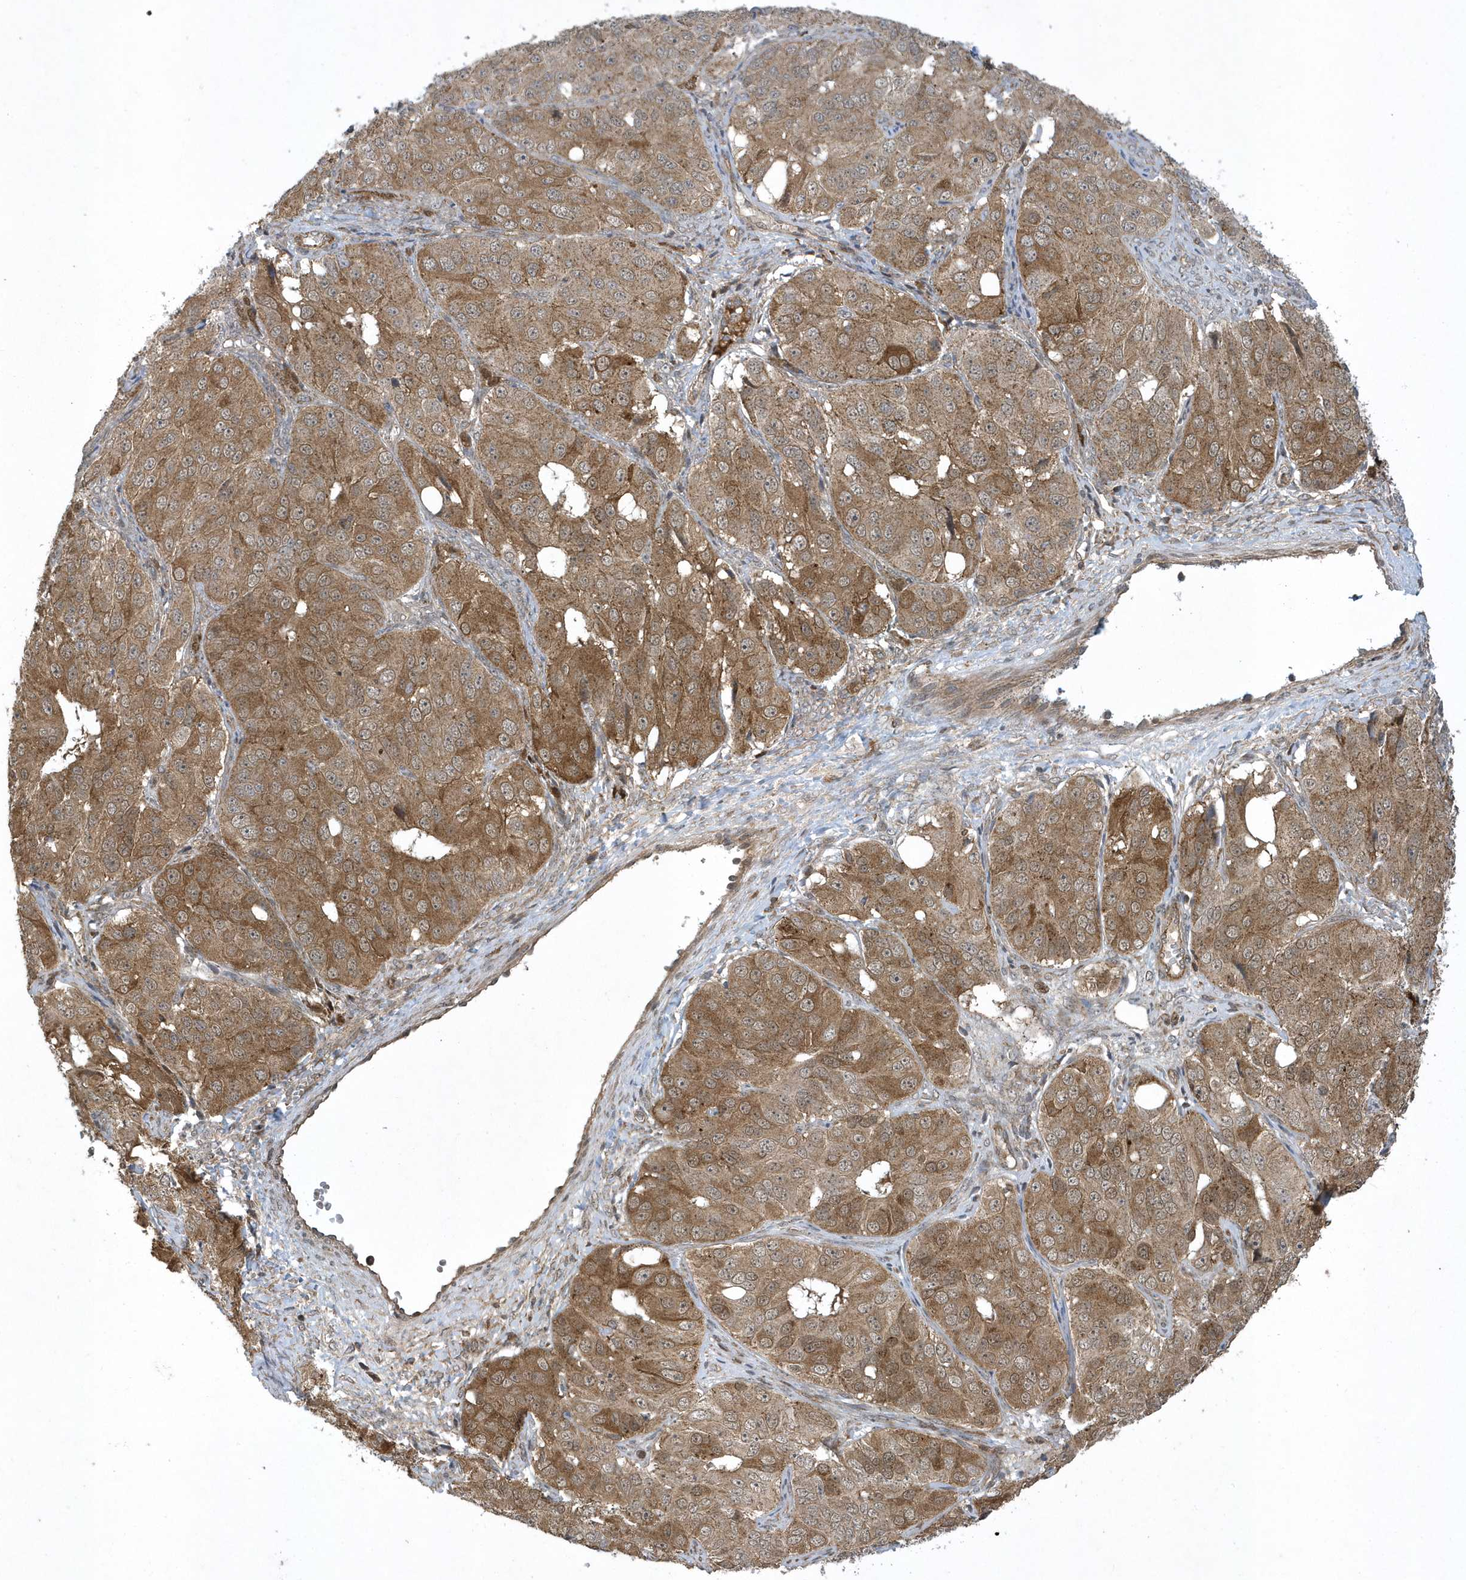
{"staining": {"intensity": "moderate", "quantity": ">75%", "location": "cytoplasmic/membranous"}, "tissue": "ovarian cancer", "cell_type": "Tumor cells", "image_type": "cancer", "snomed": [{"axis": "morphology", "description": "Carcinoma, endometroid"}, {"axis": "topography", "description": "Ovary"}], "caption": "Ovarian endometroid carcinoma tissue shows moderate cytoplasmic/membranous positivity in about >75% of tumor cells, visualized by immunohistochemistry.", "gene": "STAMBP", "patient": {"sex": "female", "age": 51}}